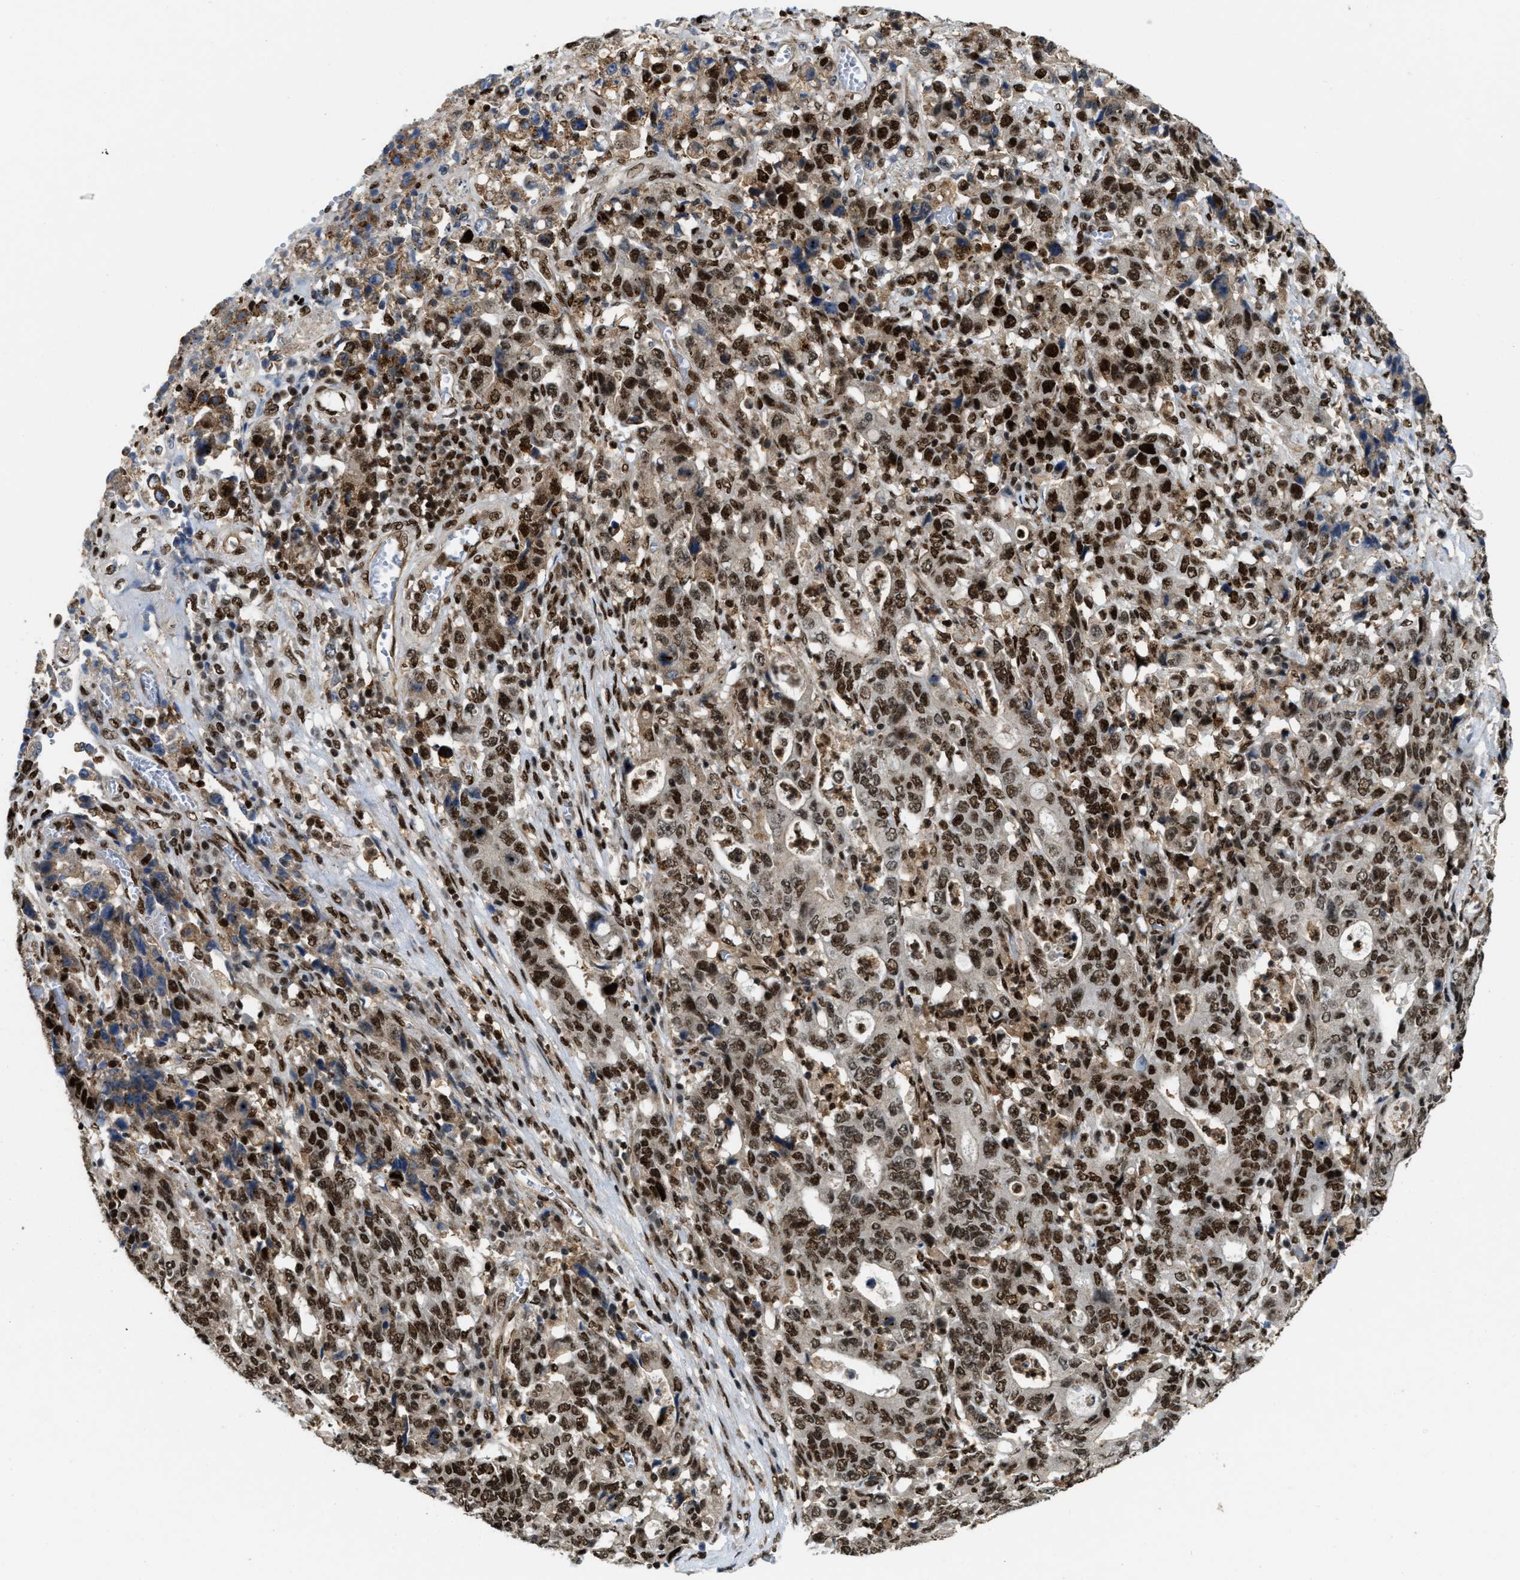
{"staining": {"intensity": "strong", "quantity": ">75%", "location": "nuclear"}, "tissue": "stomach cancer", "cell_type": "Tumor cells", "image_type": "cancer", "snomed": [{"axis": "morphology", "description": "Adenocarcinoma, NOS"}, {"axis": "topography", "description": "Stomach, upper"}], "caption": "Protein expression by immunohistochemistry displays strong nuclear positivity in about >75% of tumor cells in stomach cancer (adenocarcinoma). The staining is performed using DAB brown chromogen to label protein expression. The nuclei are counter-stained blue using hematoxylin.", "gene": "NUMA1", "patient": {"sex": "male", "age": 69}}